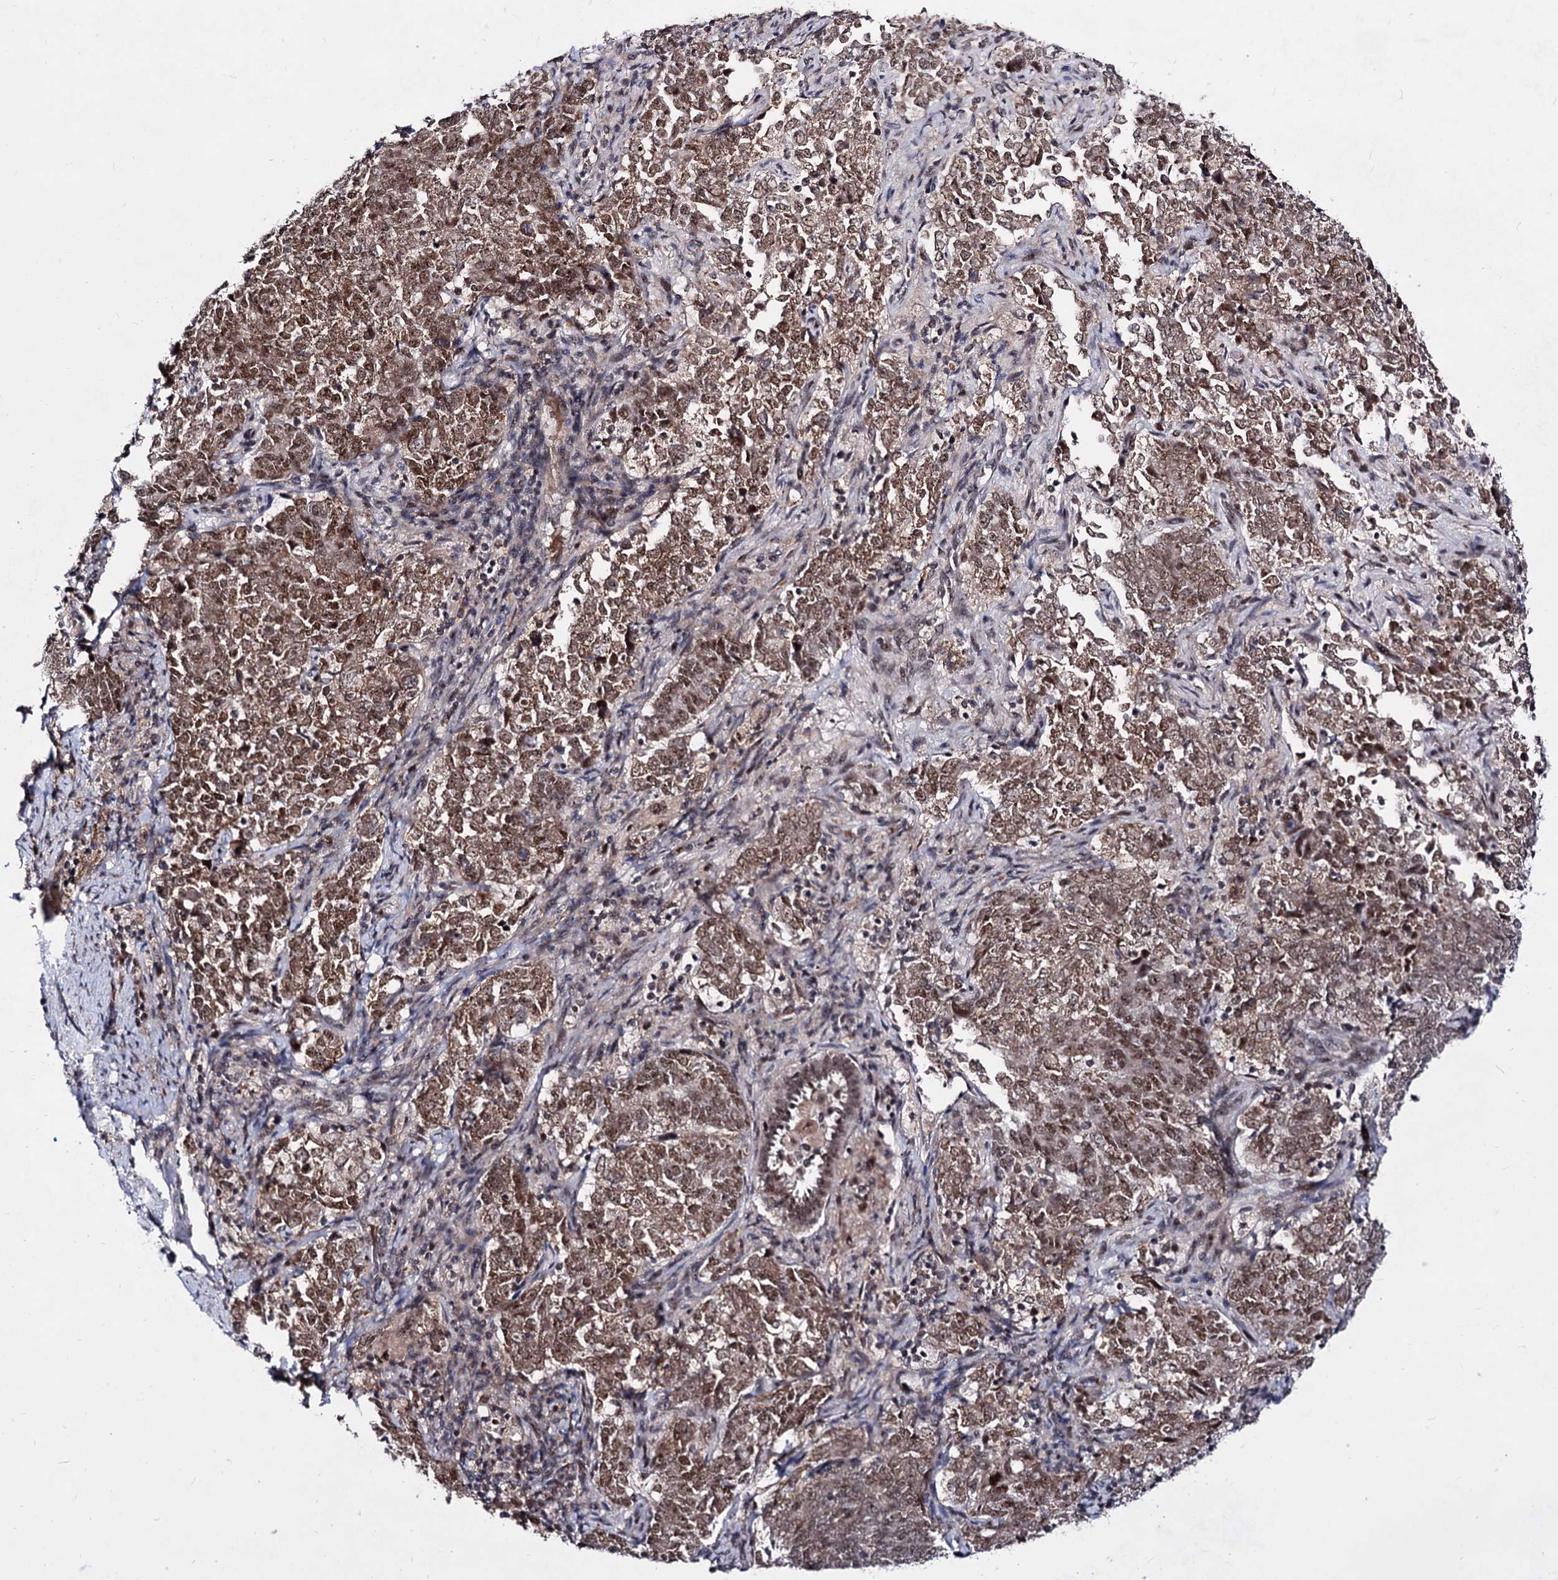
{"staining": {"intensity": "moderate", "quantity": ">75%", "location": "nuclear"}, "tissue": "endometrial cancer", "cell_type": "Tumor cells", "image_type": "cancer", "snomed": [{"axis": "morphology", "description": "Adenocarcinoma, NOS"}, {"axis": "topography", "description": "Endometrium"}], "caption": "Approximately >75% of tumor cells in endometrial cancer (adenocarcinoma) exhibit moderate nuclear protein positivity as visualized by brown immunohistochemical staining.", "gene": "EXOSC10", "patient": {"sex": "female", "age": 80}}